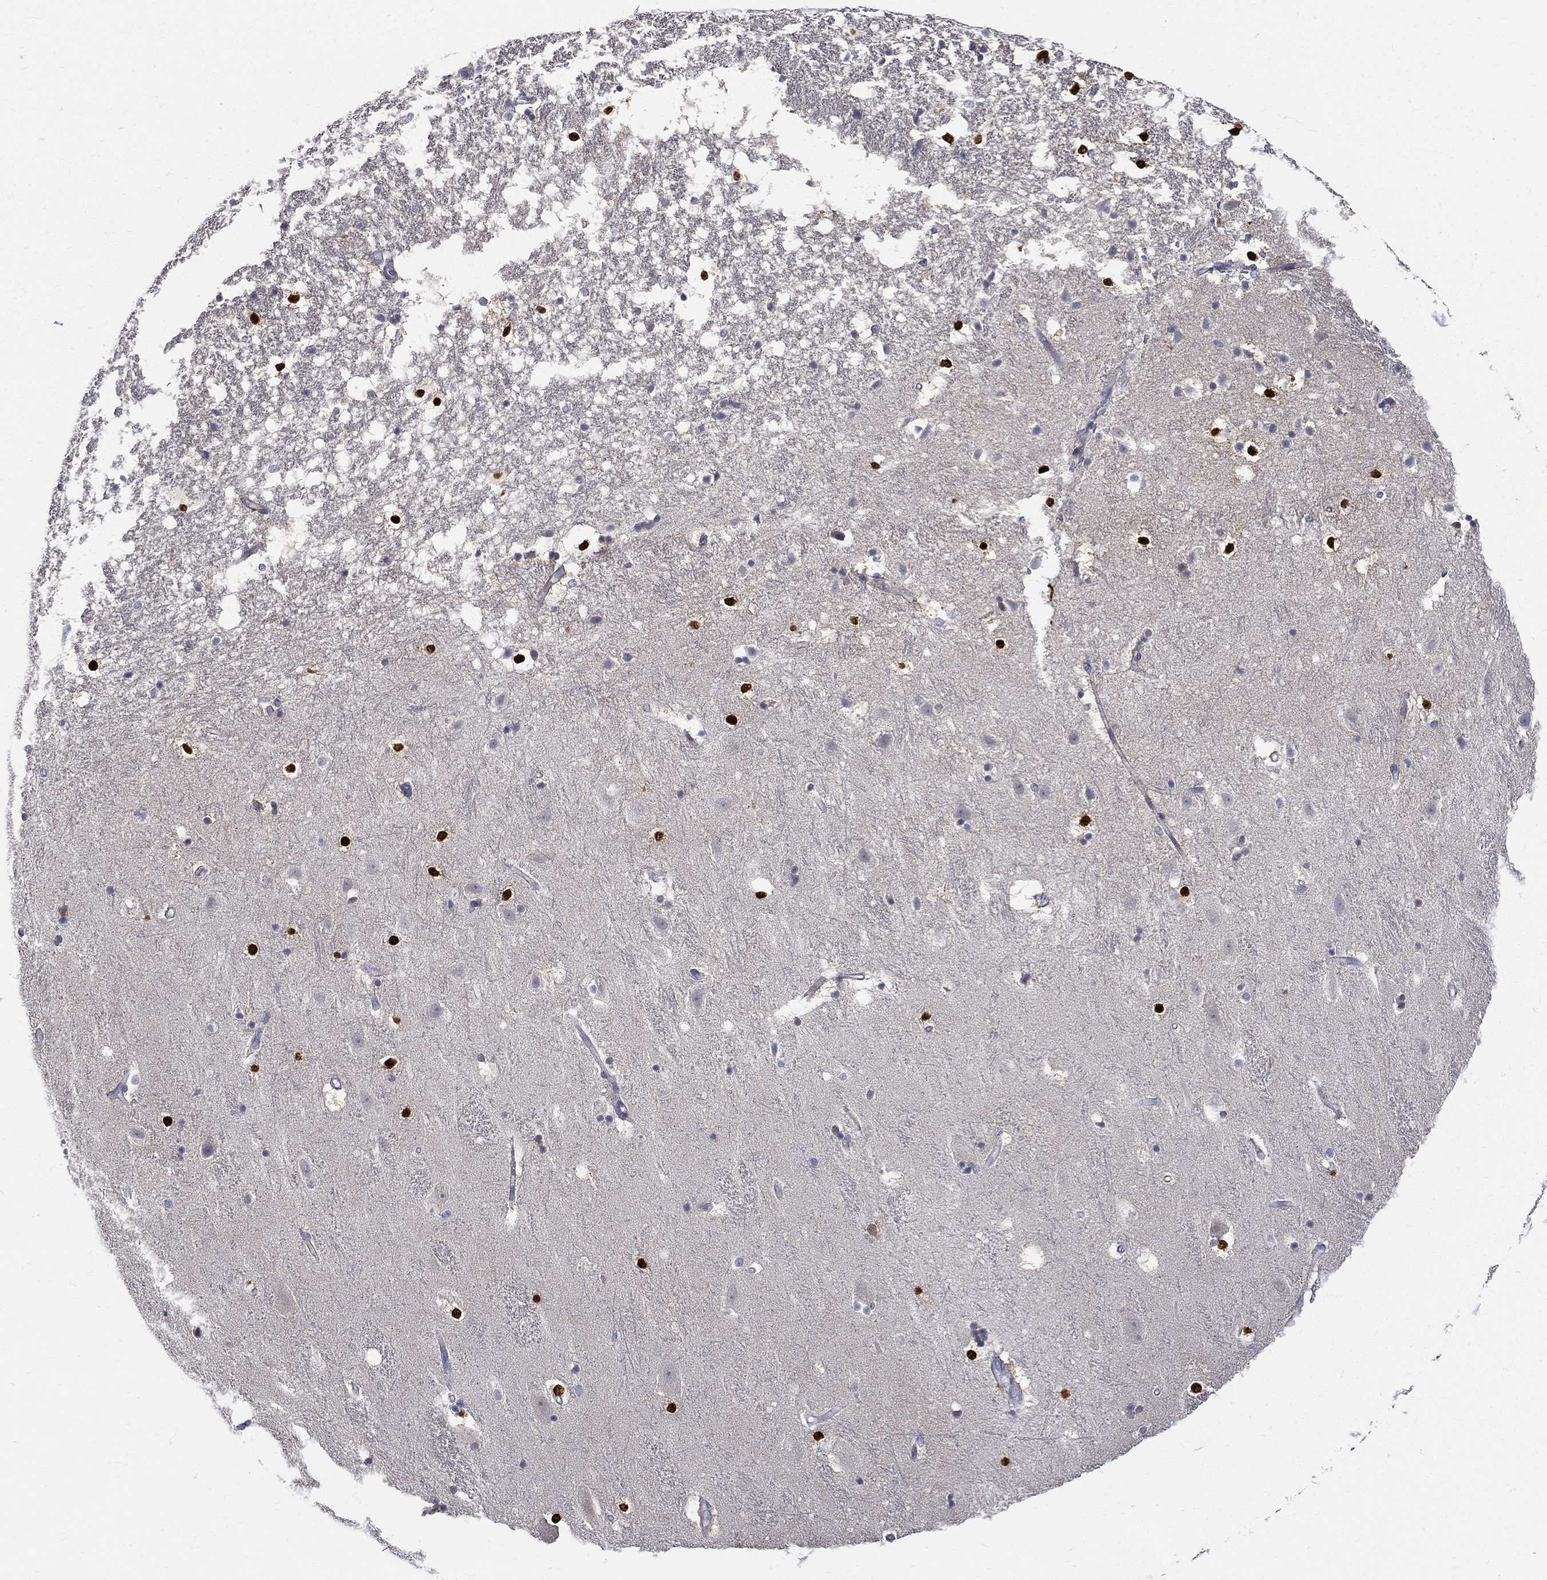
{"staining": {"intensity": "strong", "quantity": "<25%", "location": "nuclear"}, "tissue": "hippocampus", "cell_type": "Glial cells", "image_type": "normal", "snomed": [{"axis": "morphology", "description": "Normal tissue, NOS"}, {"axis": "topography", "description": "Hippocampus"}], "caption": "Glial cells show medium levels of strong nuclear positivity in about <25% of cells in benign hippocampus.", "gene": "ETNPPL", "patient": {"sex": "male", "age": 49}}